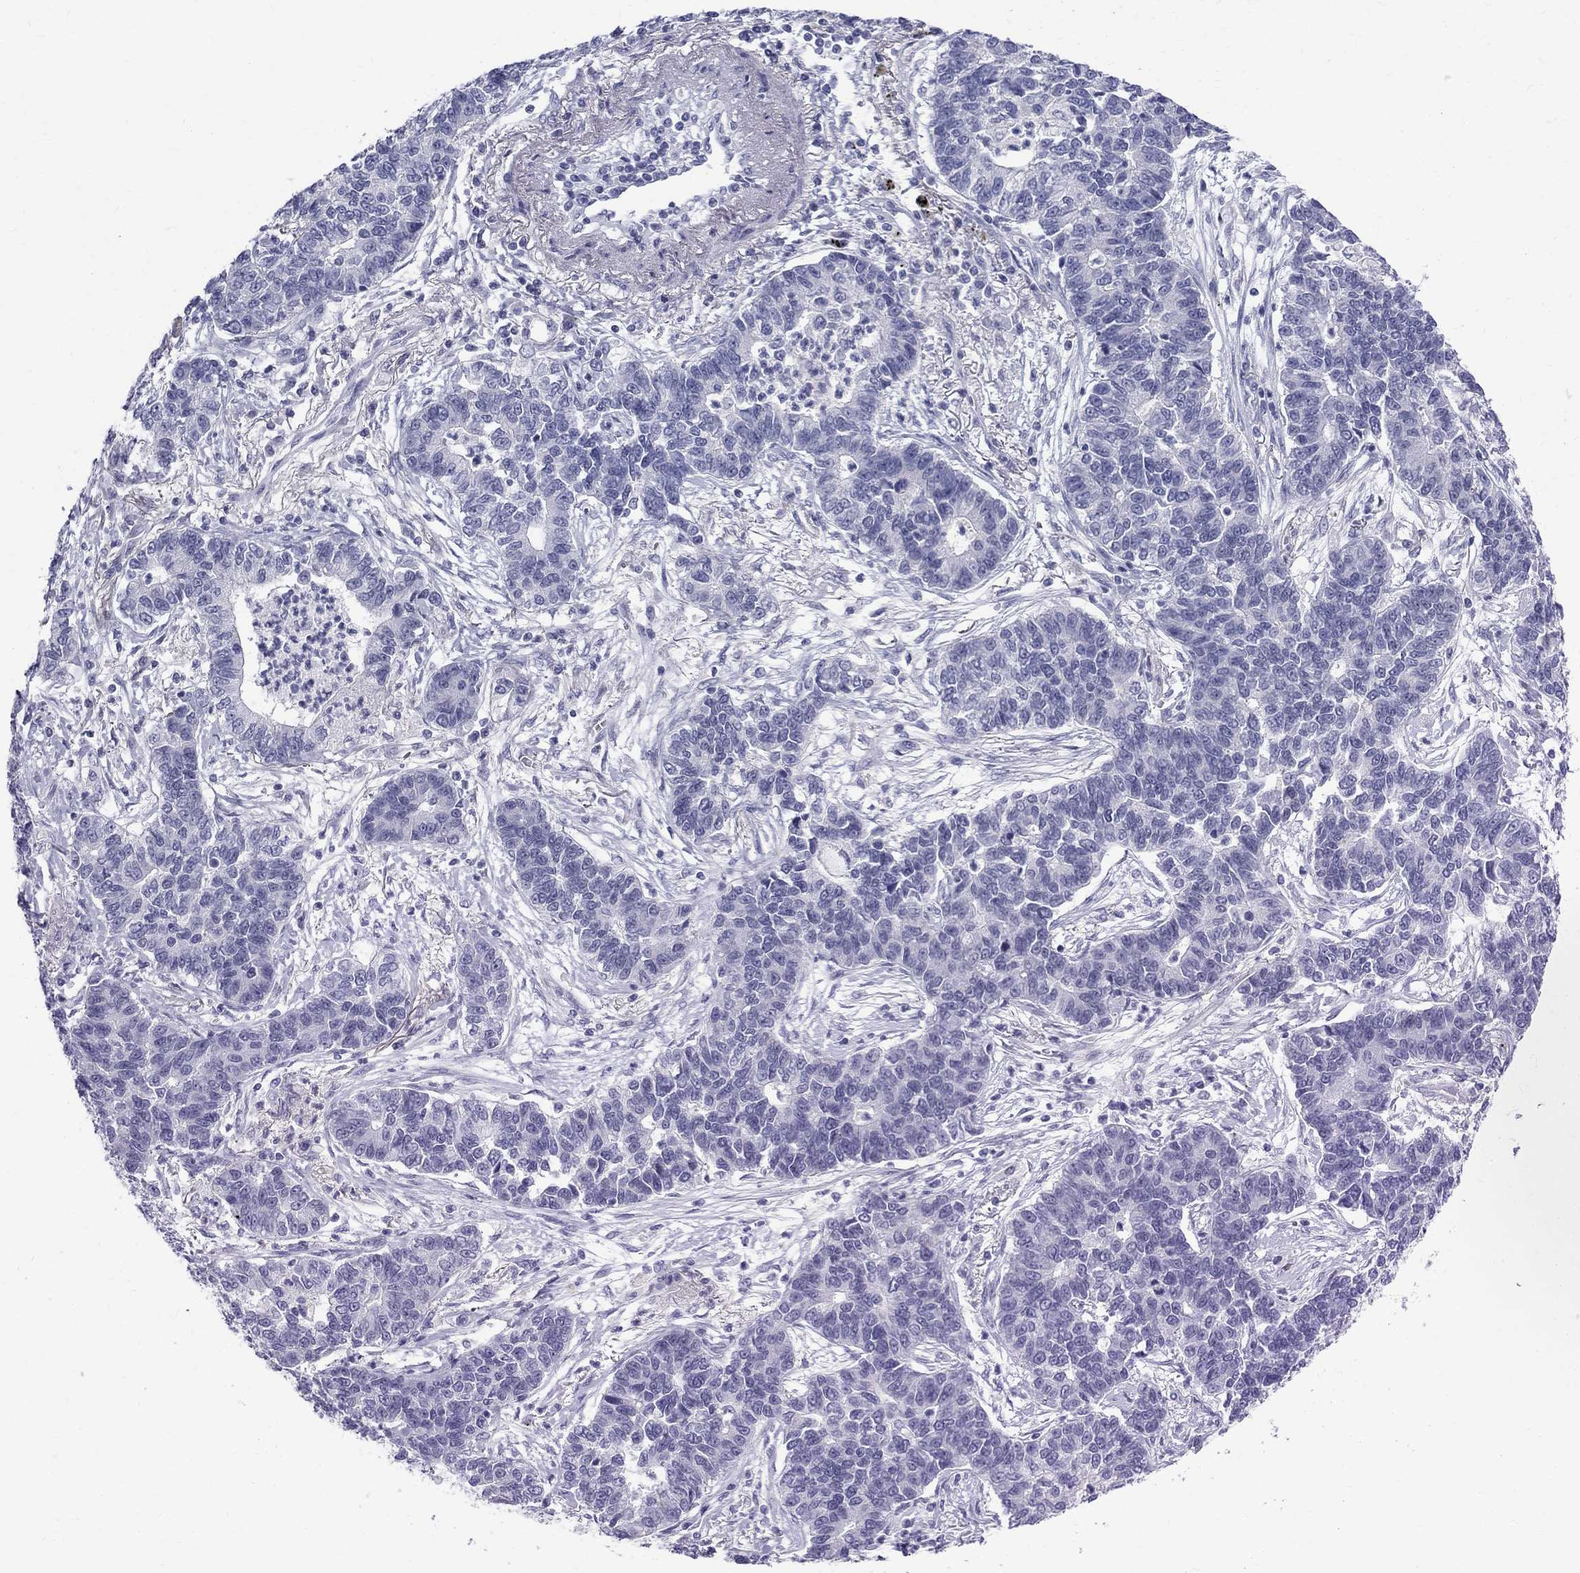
{"staining": {"intensity": "negative", "quantity": "none", "location": "none"}, "tissue": "lung cancer", "cell_type": "Tumor cells", "image_type": "cancer", "snomed": [{"axis": "morphology", "description": "Adenocarcinoma, NOS"}, {"axis": "topography", "description": "Lung"}], "caption": "This is an immunohistochemistry (IHC) image of lung cancer (adenocarcinoma). There is no staining in tumor cells.", "gene": "MAGEB6", "patient": {"sex": "female", "age": 57}}